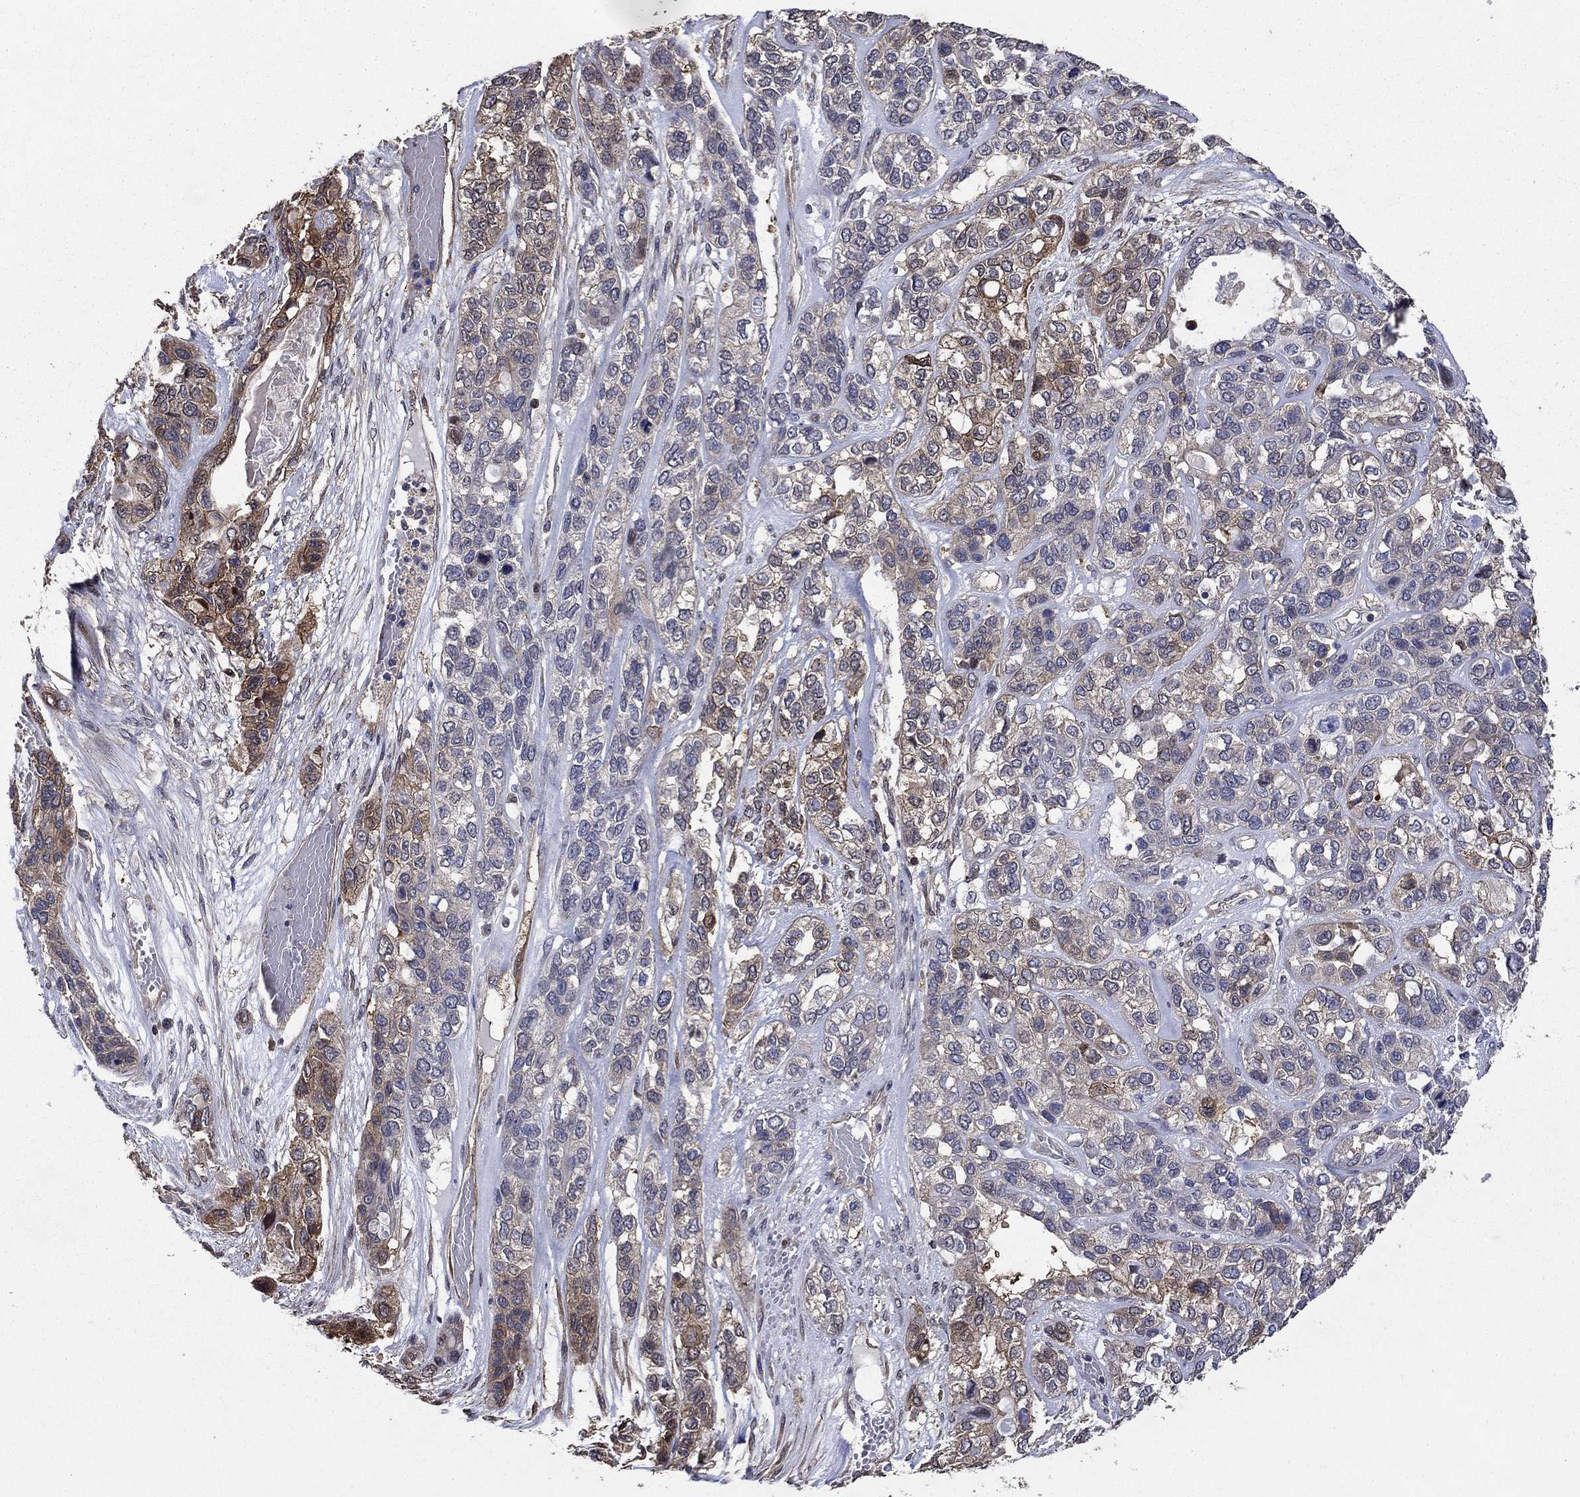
{"staining": {"intensity": "moderate", "quantity": "<25%", "location": "cytoplasmic/membranous"}, "tissue": "lung cancer", "cell_type": "Tumor cells", "image_type": "cancer", "snomed": [{"axis": "morphology", "description": "Squamous cell carcinoma, NOS"}, {"axis": "topography", "description": "Lung"}], "caption": "Lung squamous cell carcinoma tissue reveals moderate cytoplasmic/membranous positivity in about <25% of tumor cells", "gene": "DVL1", "patient": {"sex": "female", "age": 70}}